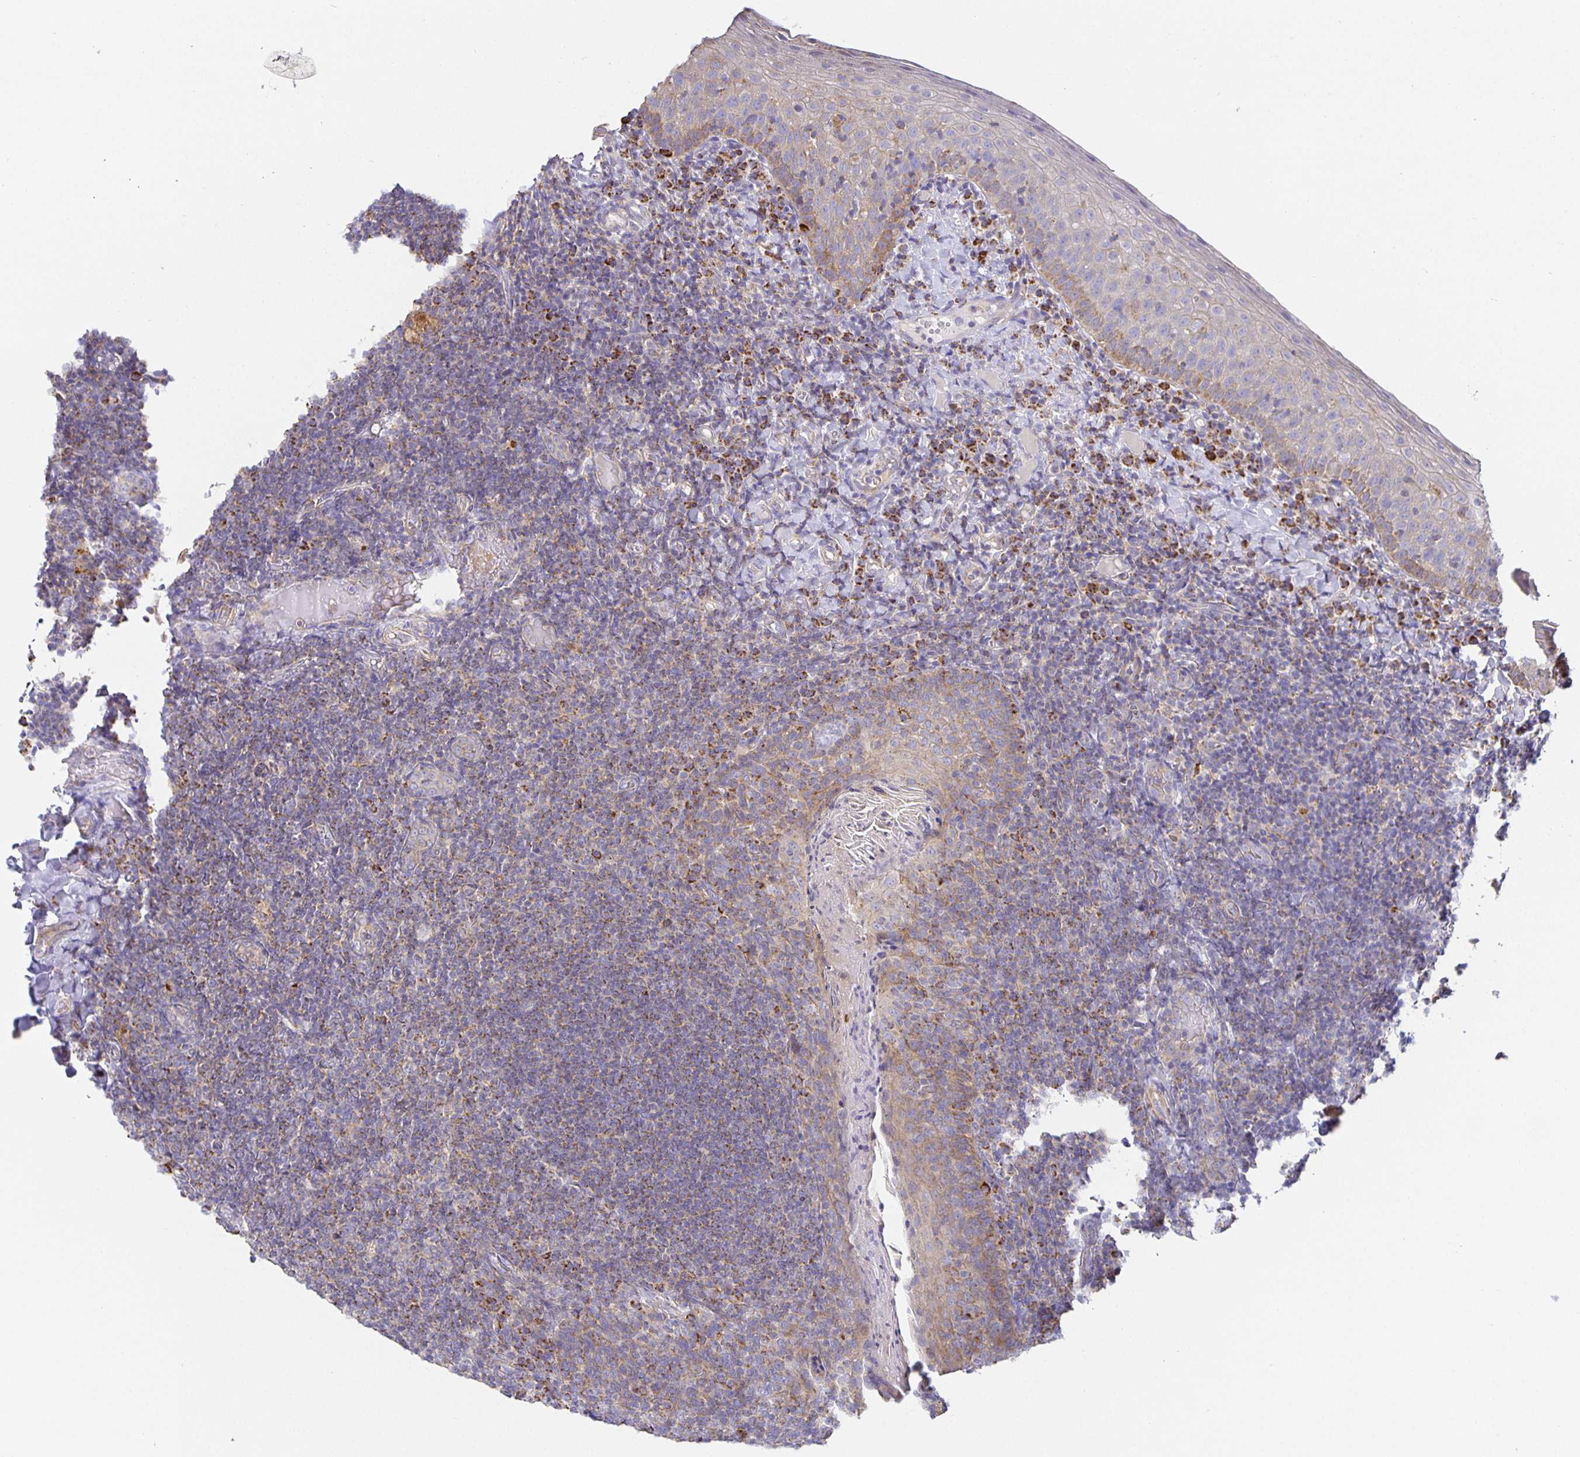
{"staining": {"intensity": "moderate", "quantity": "<25%", "location": "cytoplasmic/membranous"}, "tissue": "tonsil", "cell_type": "Germinal center cells", "image_type": "normal", "snomed": [{"axis": "morphology", "description": "Normal tissue, NOS"}, {"axis": "topography", "description": "Tonsil"}], "caption": "The histopathology image demonstrates a brown stain indicating the presence of a protein in the cytoplasmic/membranous of germinal center cells in tonsil. (brown staining indicates protein expression, while blue staining denotes nuclei).", "gene": "FLRT3", "patient": {"sex": "female", "age": 10}}